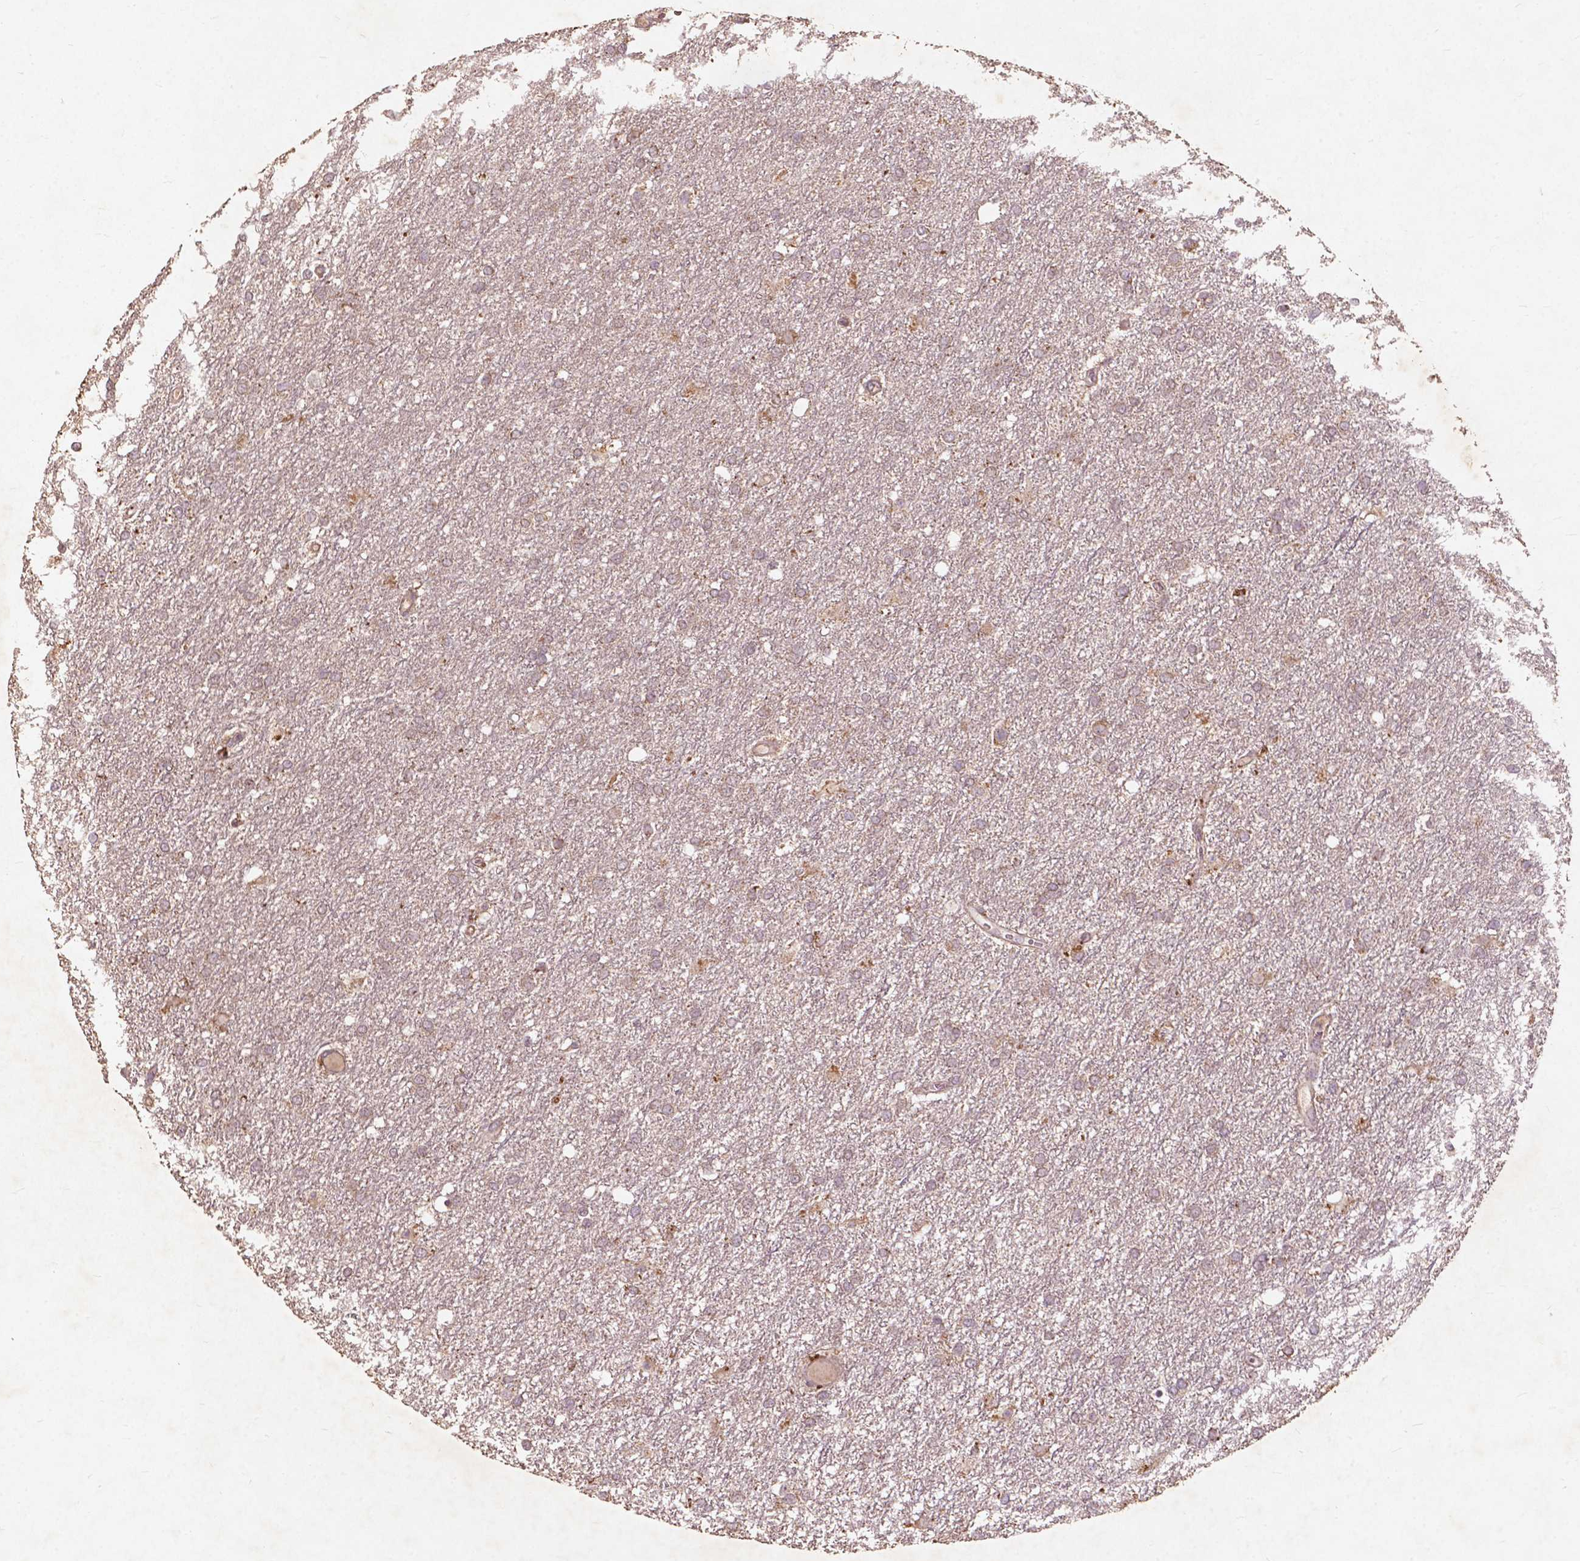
{"staining": {"intensity": "weak", "quantity": ">75%", "location": "cytoplasmic/membranous"}, "tissue": "glioma", "cell_type": "Tumor cells", "image_type": "cancer", "snomed": [{"axis": "morphology", "description": "Glioma, malignant, High grade"}, {"axis": "topography", "description": "Brain"}], "caption": "This micrograph reveals immunohistochemistry staining of human glioma, with low weak cytoplasmic/membranous positivity in approximately >75% of tumor cells.", "gene": "ST6GALNAC5", "patient": {"sex": "female", "age": 61}}